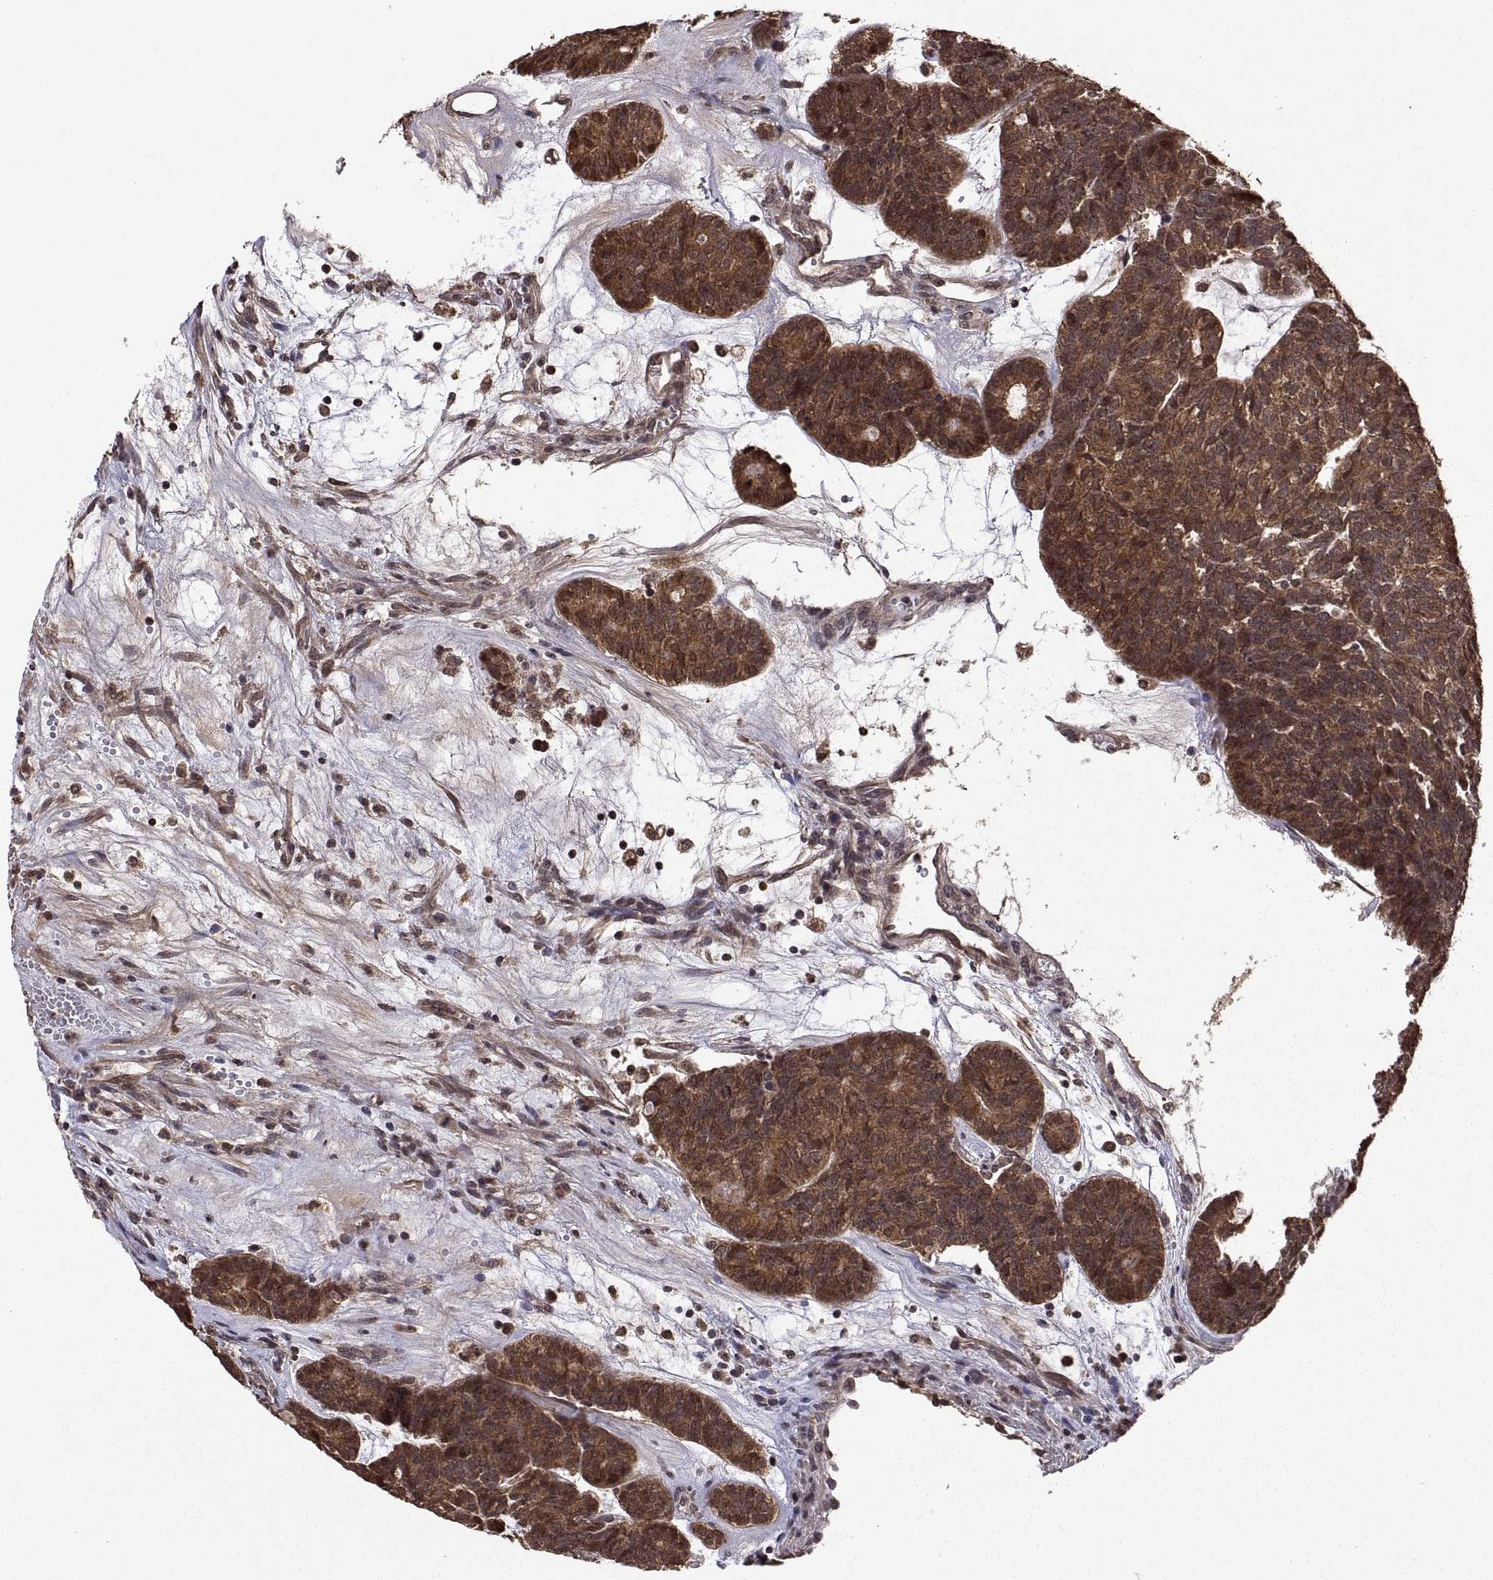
{"staining": {"intensity": "moderate", "quantity": ">75%", "location": "cytoplasmic/membranous"}, "tissue": "head and neck cancer", "cell_type": "Tumor cells", "image_type": "cancer", "snomed": [{"axis": "morphology", "description": "Adenocarcinoma, NOS"}, {"axis": "topography", "description": "Head-Neck"}], "caption": "This histopathology image exhibits immunohistochemistry staining of head and neck adenocarcinoma, with medium moderate cytoplasmic/membranous expression in about >75% of tumor cells.", "gene": "ZNRF2", "patient": {"sex": "female", "age": 81}}